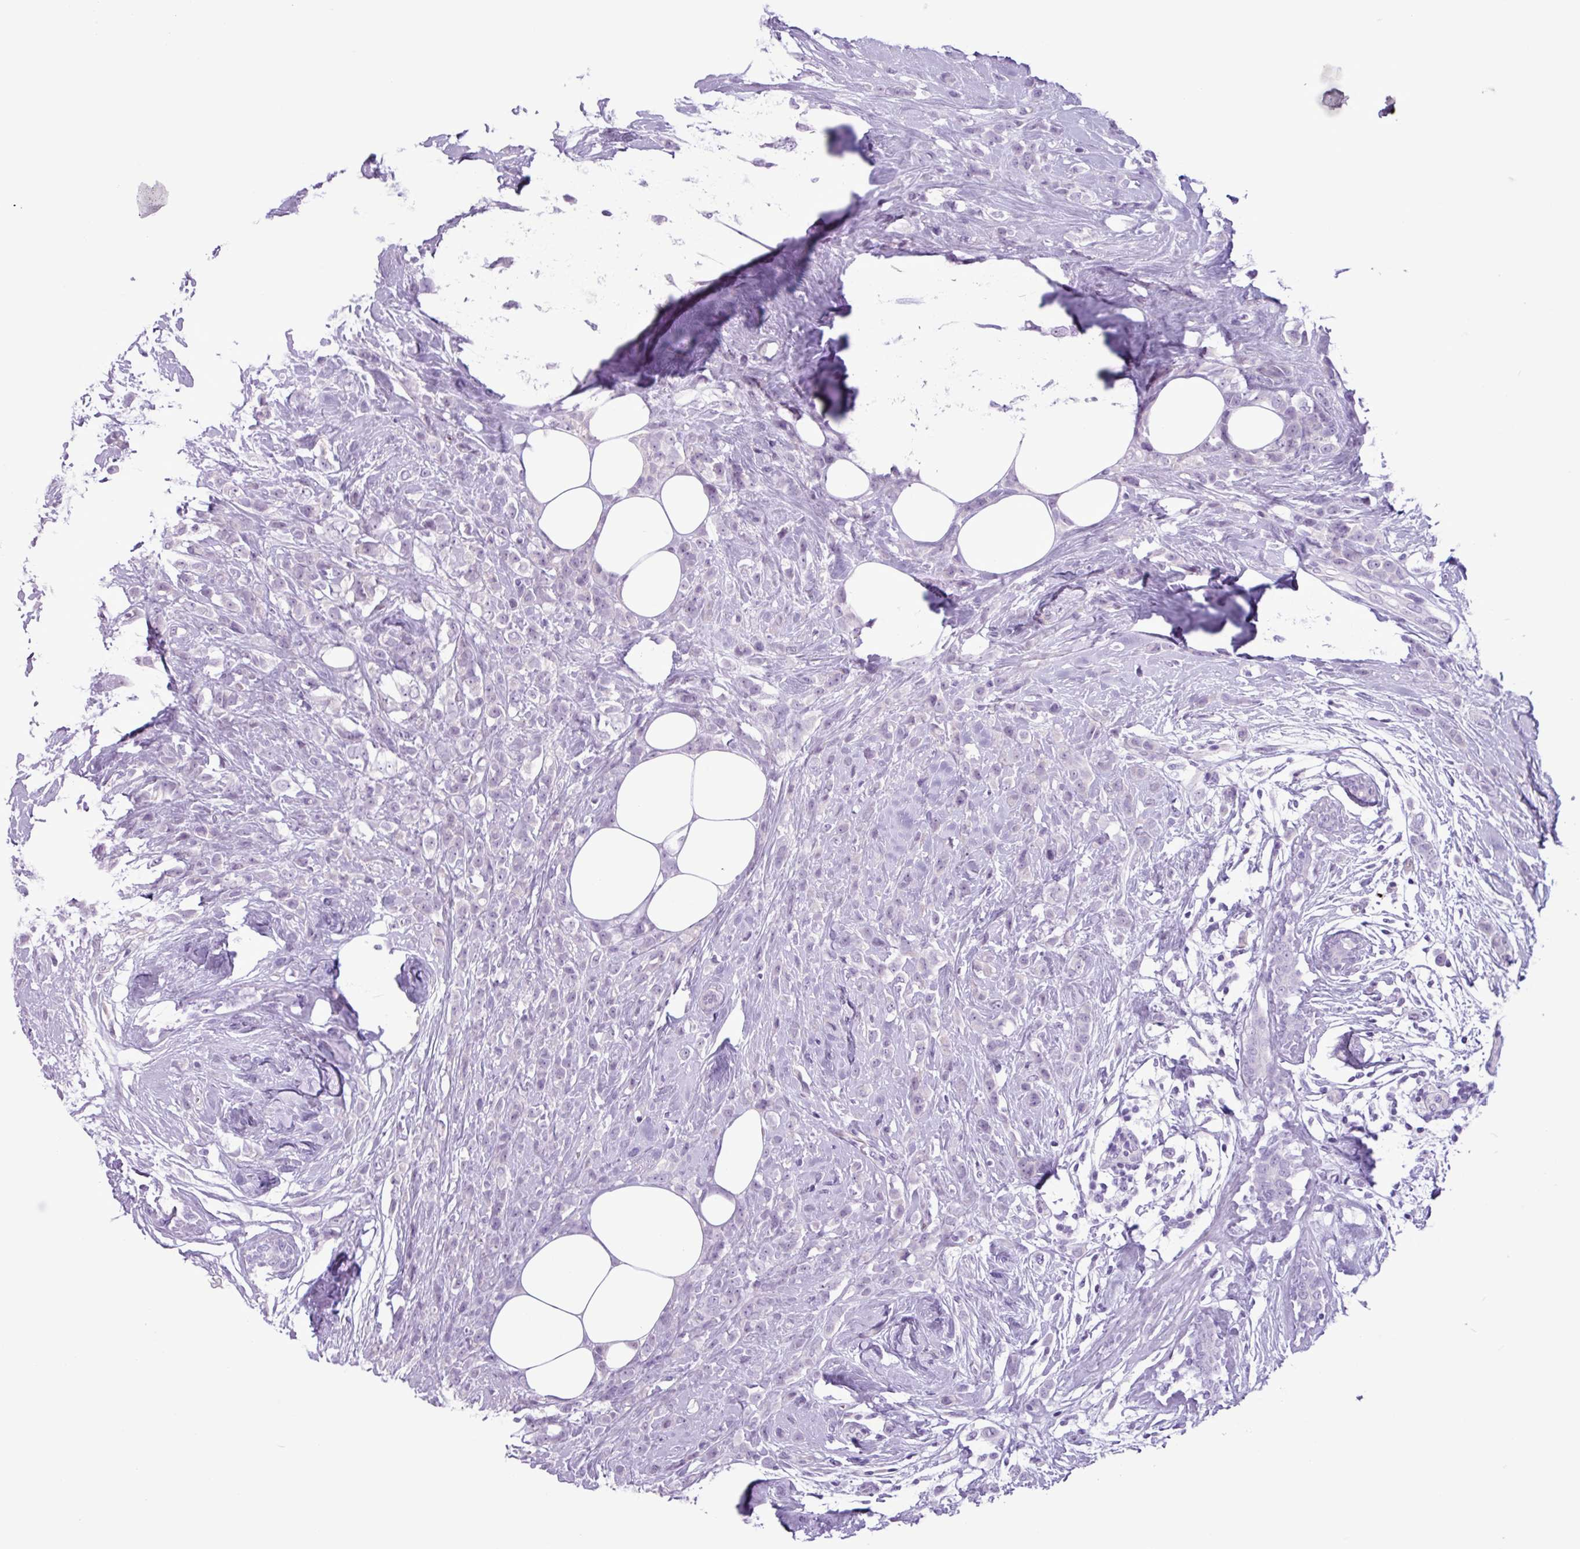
{"staining": {"intensity": "negative", "quantity": "none", "location": "none"}, "tissue": "breast cancer", "cell_type": "Tumor cells", "image_type": "cancer", "snomed": [{"axis": "morphology", "description": "Duct carcinoma"}, {"axis": "topography", "description": "Breast"}], "caption": "Immunohistochemical staining of human invasive ductal carcinoma (breast) demonstrates no significant positivity in tumor cells. (Immunohistochemistry (ihc), brightfield microscopy, high magnification).", "gene": "TMEM178A", "patient": {"sex": "female", "age": 80}}